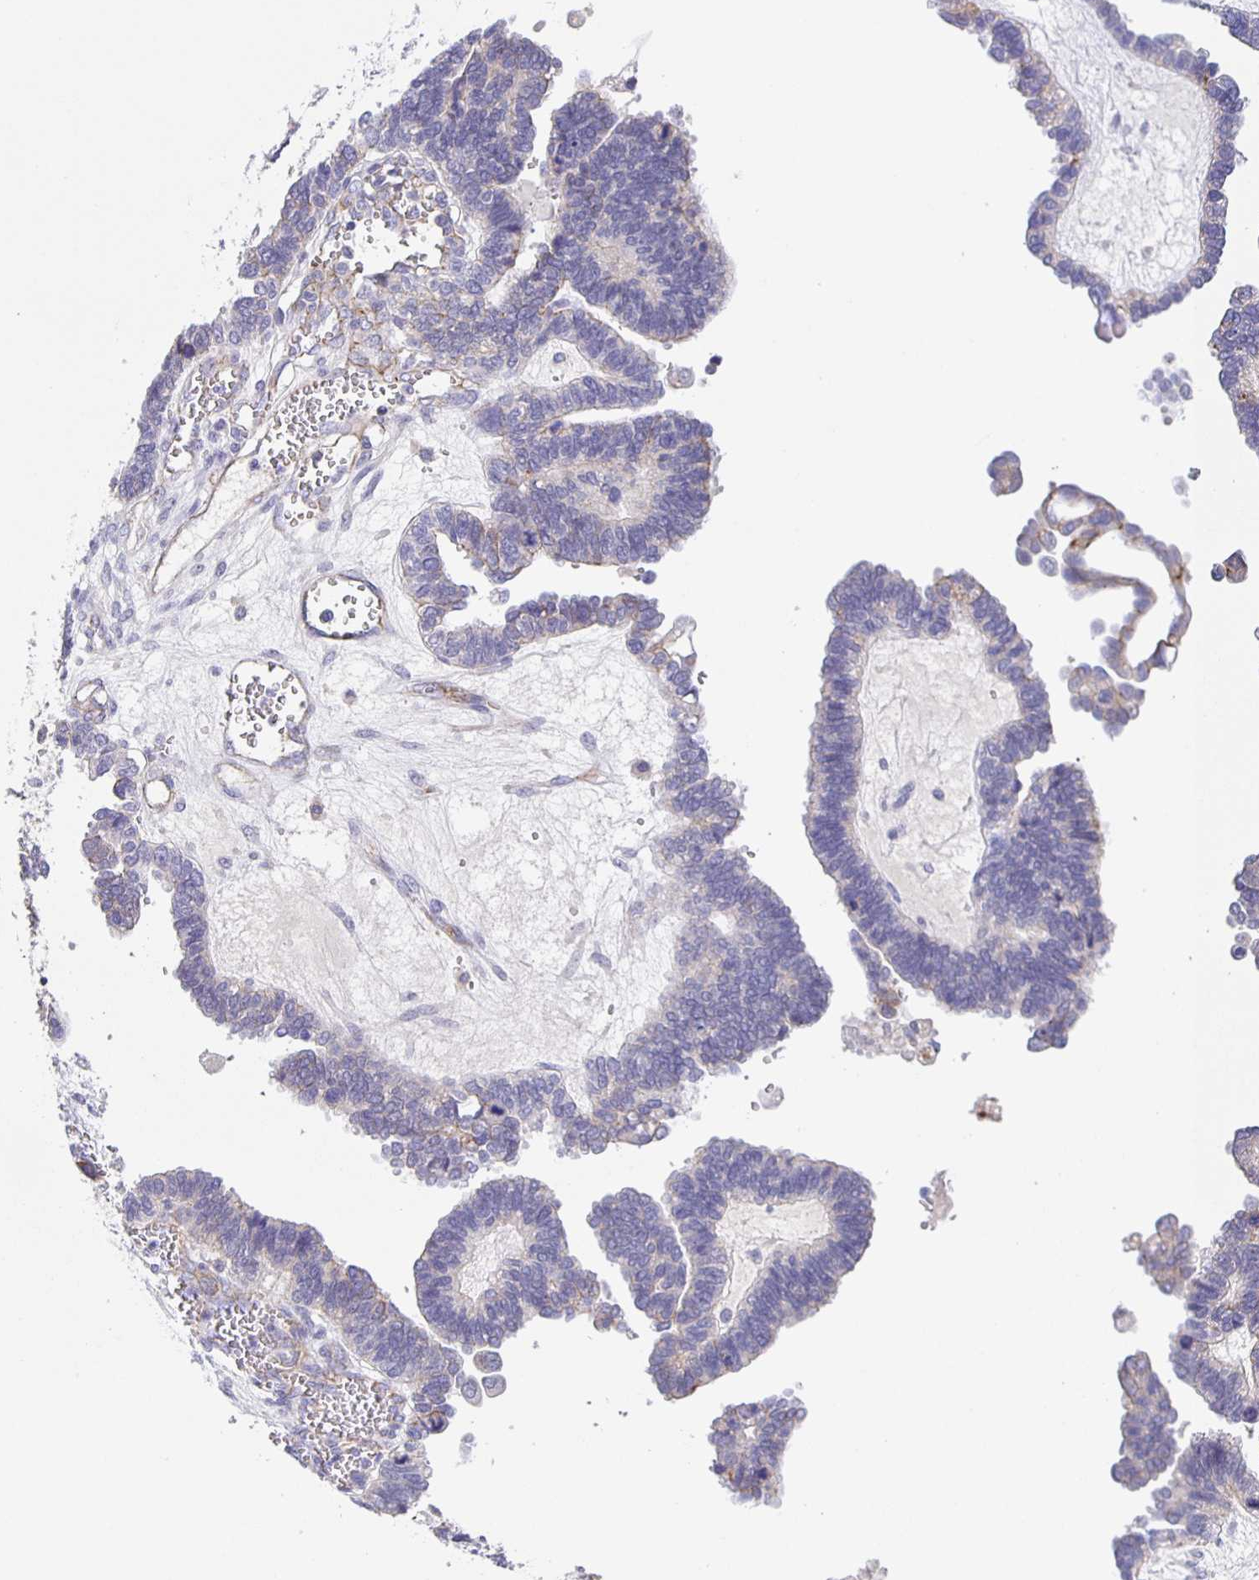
{"staining": {"intensity": "negative", "quantity": "none", "location": "none"}, "tissue": "ovarian cancer", "cell_type": "Tumor cells", "image_type": "cancer", "snomed": [{"axis": "morphology", "description": "Cystadenocarcinoma, serous, NOS"}, {"axis": "topography", "description": "Ovary"}], "caption": "Immunohistochemical staining of human serous cystadenocarcinoma (ovarian) shows no significant expression in tumor cells.", "gene": "JMJD4", "patient": {"sex": "female", "age": 51}}